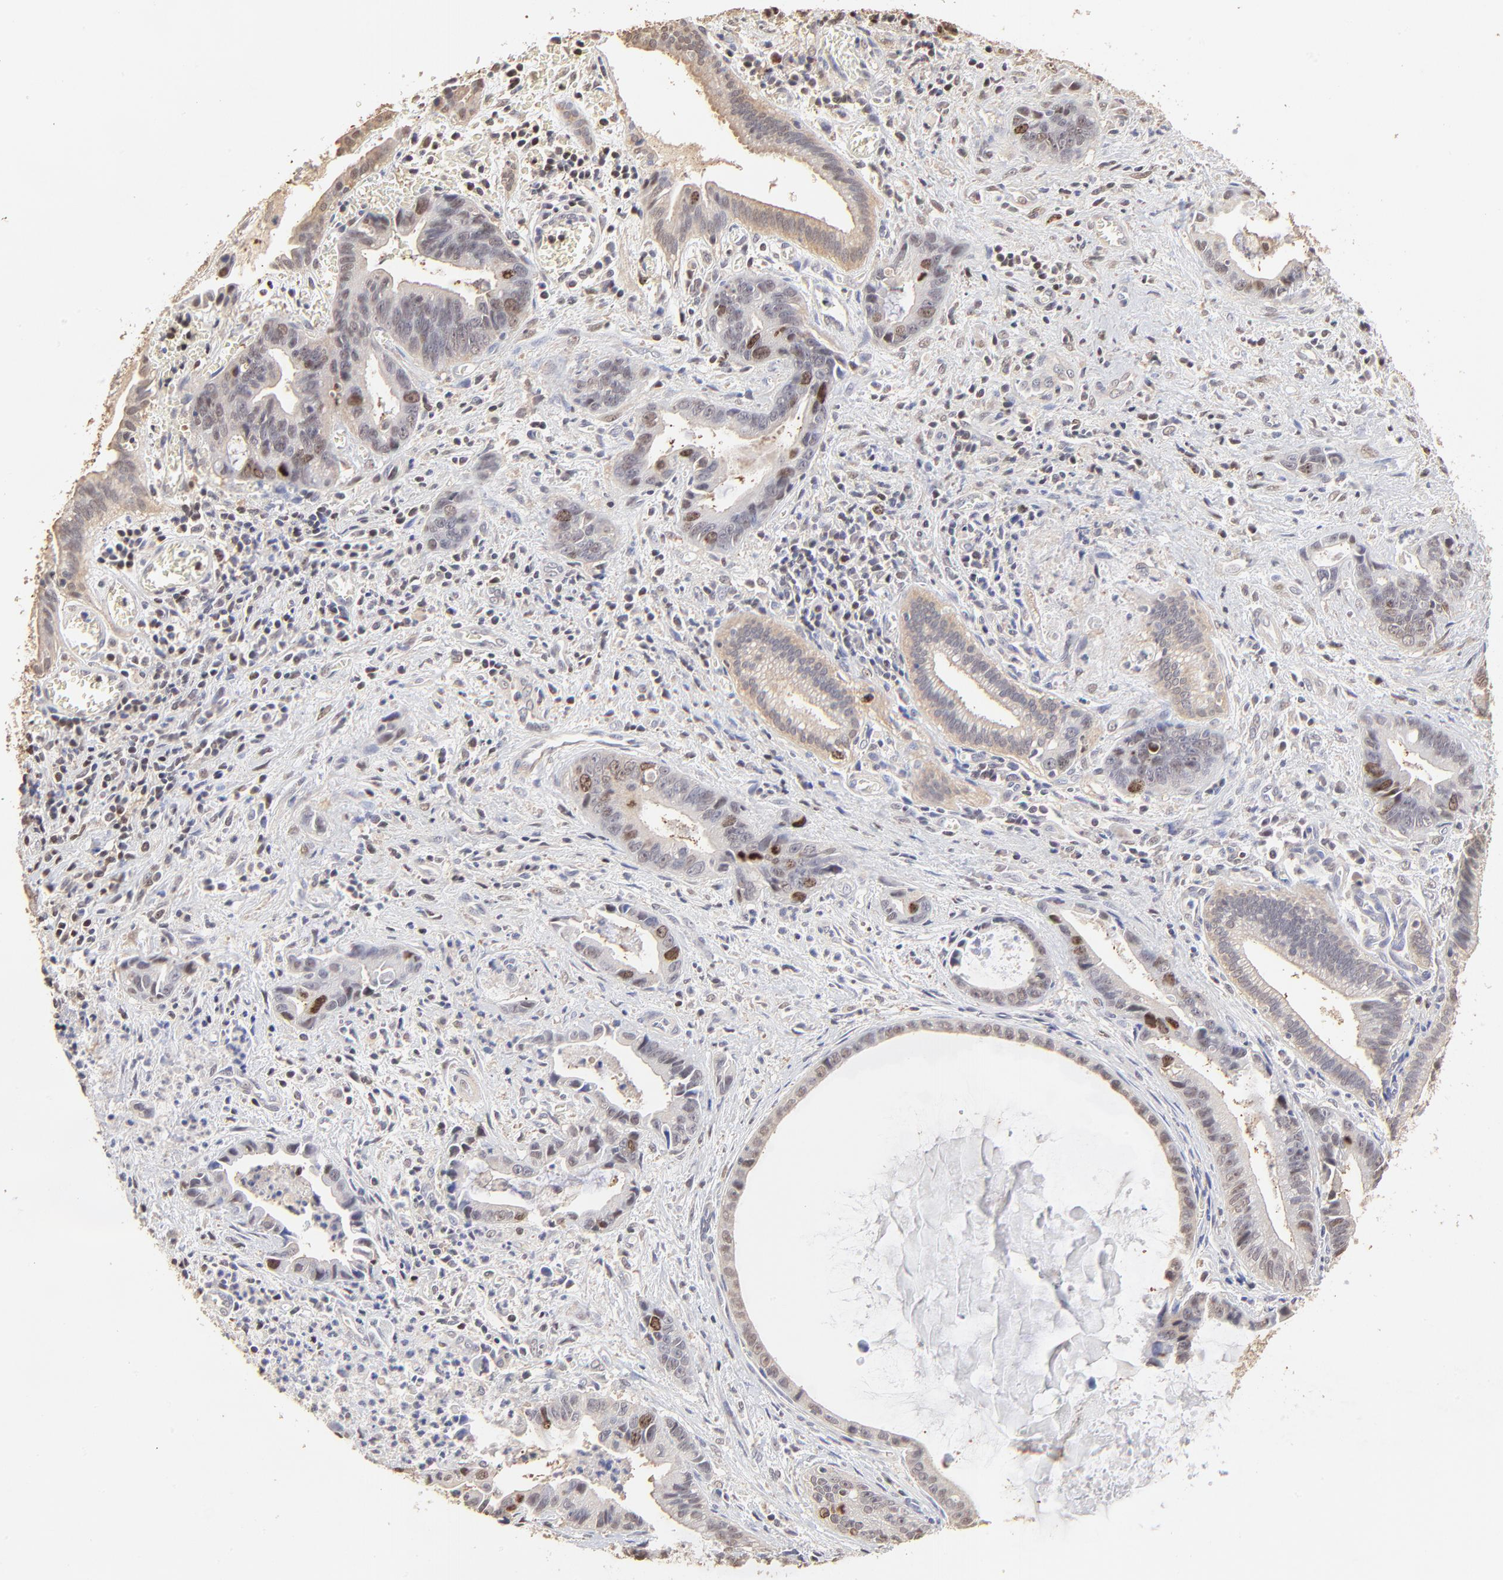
{"staining": {"intensity": "moderate", "quantity": "25%-75%", "location": "nuclear"}, "tissue": "liver cancer", "cell_type": "Tumor cells", "image_type": "cancer", "snomed": [{"axis": "morphology", "description": "Cholangiocarcinoma"}, {"axis": "topography", "description": "Liver"}], "caption": "Cholangiocarcinoma (liver) tissue displays moderate nuclear staining in approximately 25%-75% of tumor cells The staining is performed using DAB brown chromogen to label protein expression. The nuclei are counter-stained blue using hematoxylin.", "gene": "BIRC5", "patient": {"sex": "female", "age": 55}}